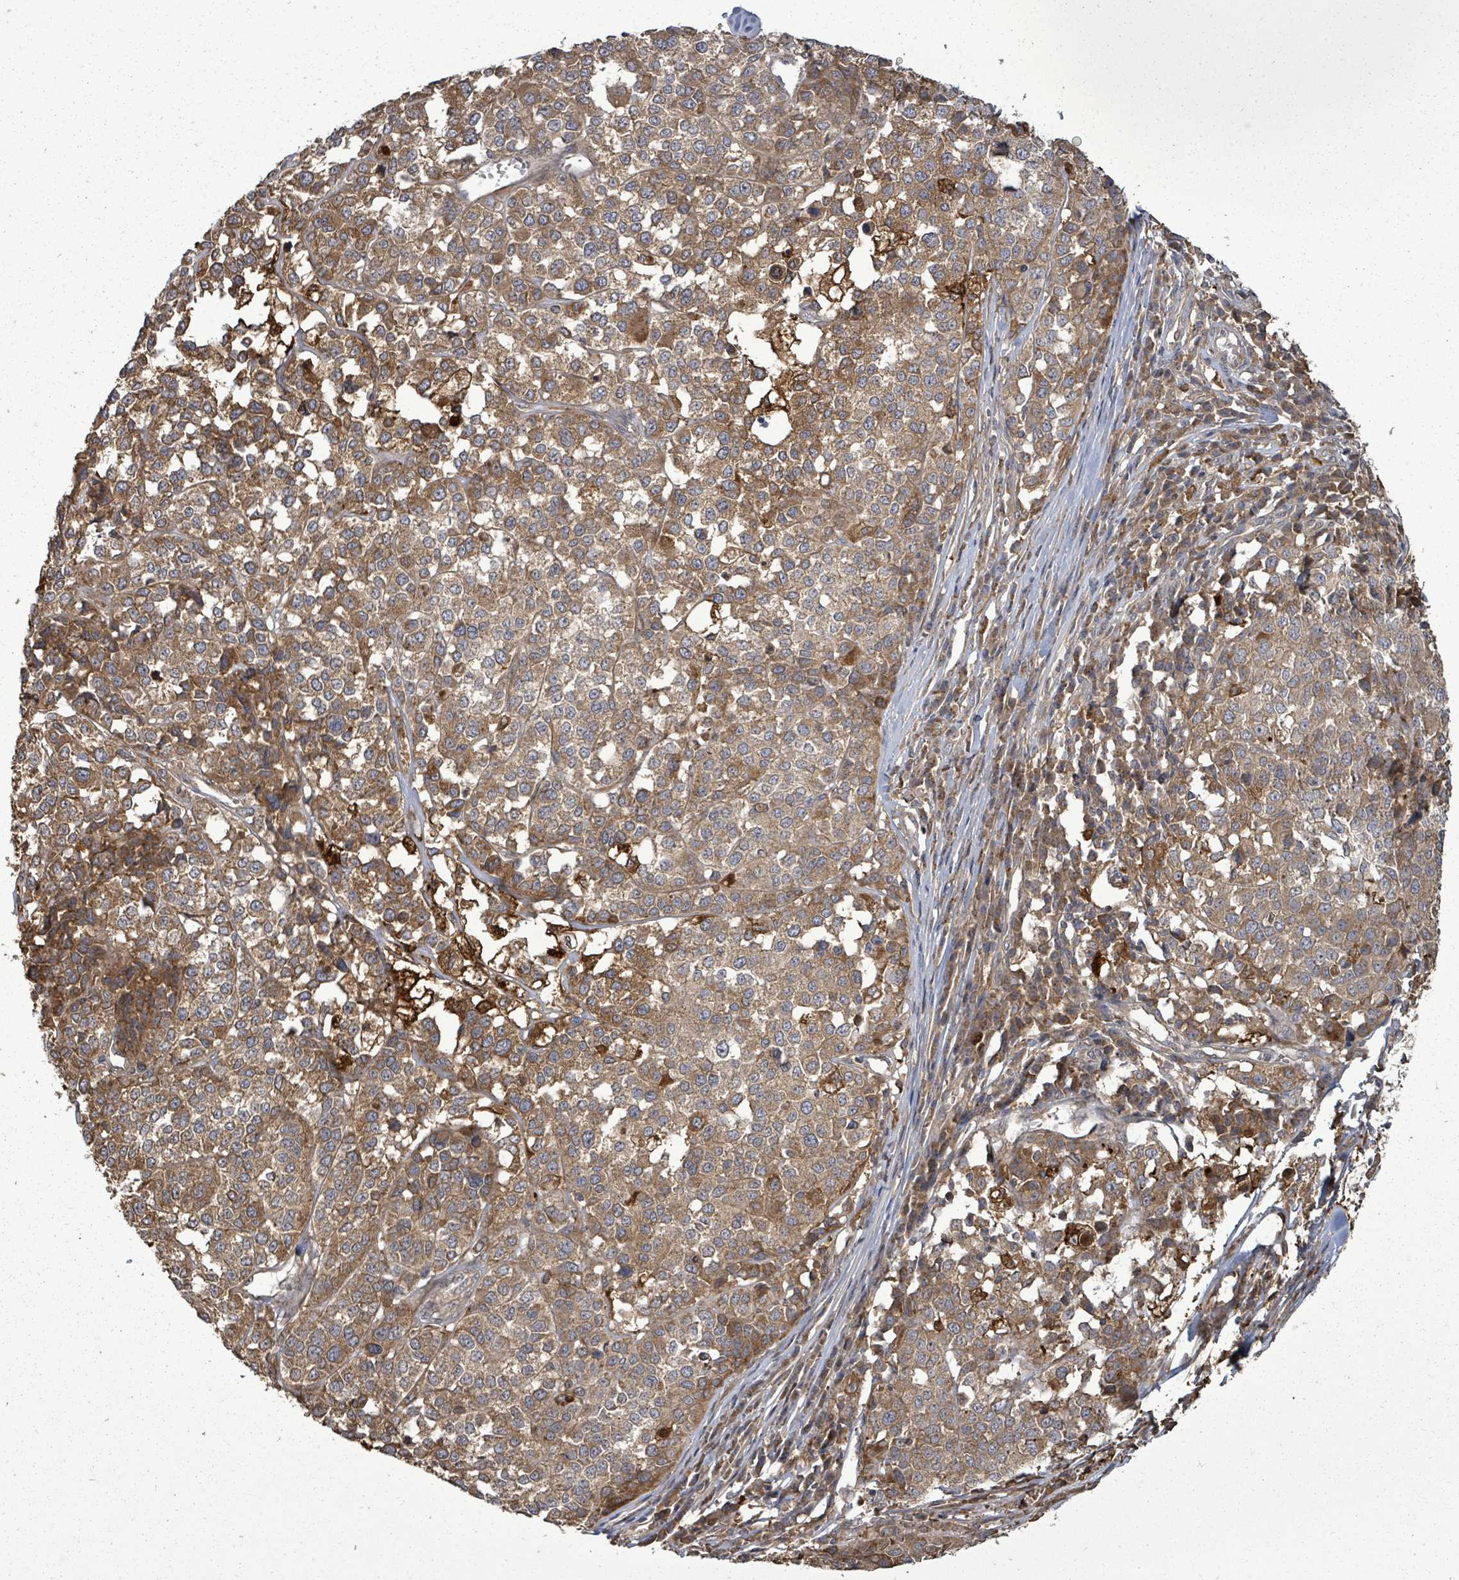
{"staining": {"intensity": "moderate", "quantity": ">75%", "location": "cytoplasmic/membranous"}, "tissue": "melanoma", "cell_type": "Tumor cells", "image_type": "cancer", "snomed": [{"axis": "morphology", "description": "Malignant melanoma, Metastatic site"}, {"axis": "topography", "description": "Lymph node"}], "caption": "A photomicrograph of melanoma stained for a protein demonstrates moderate cytoplasmic/membranous brown staining in tumor cells.", "gene": "EIF3C", "patient": {"sex": "male", "age": 44}}